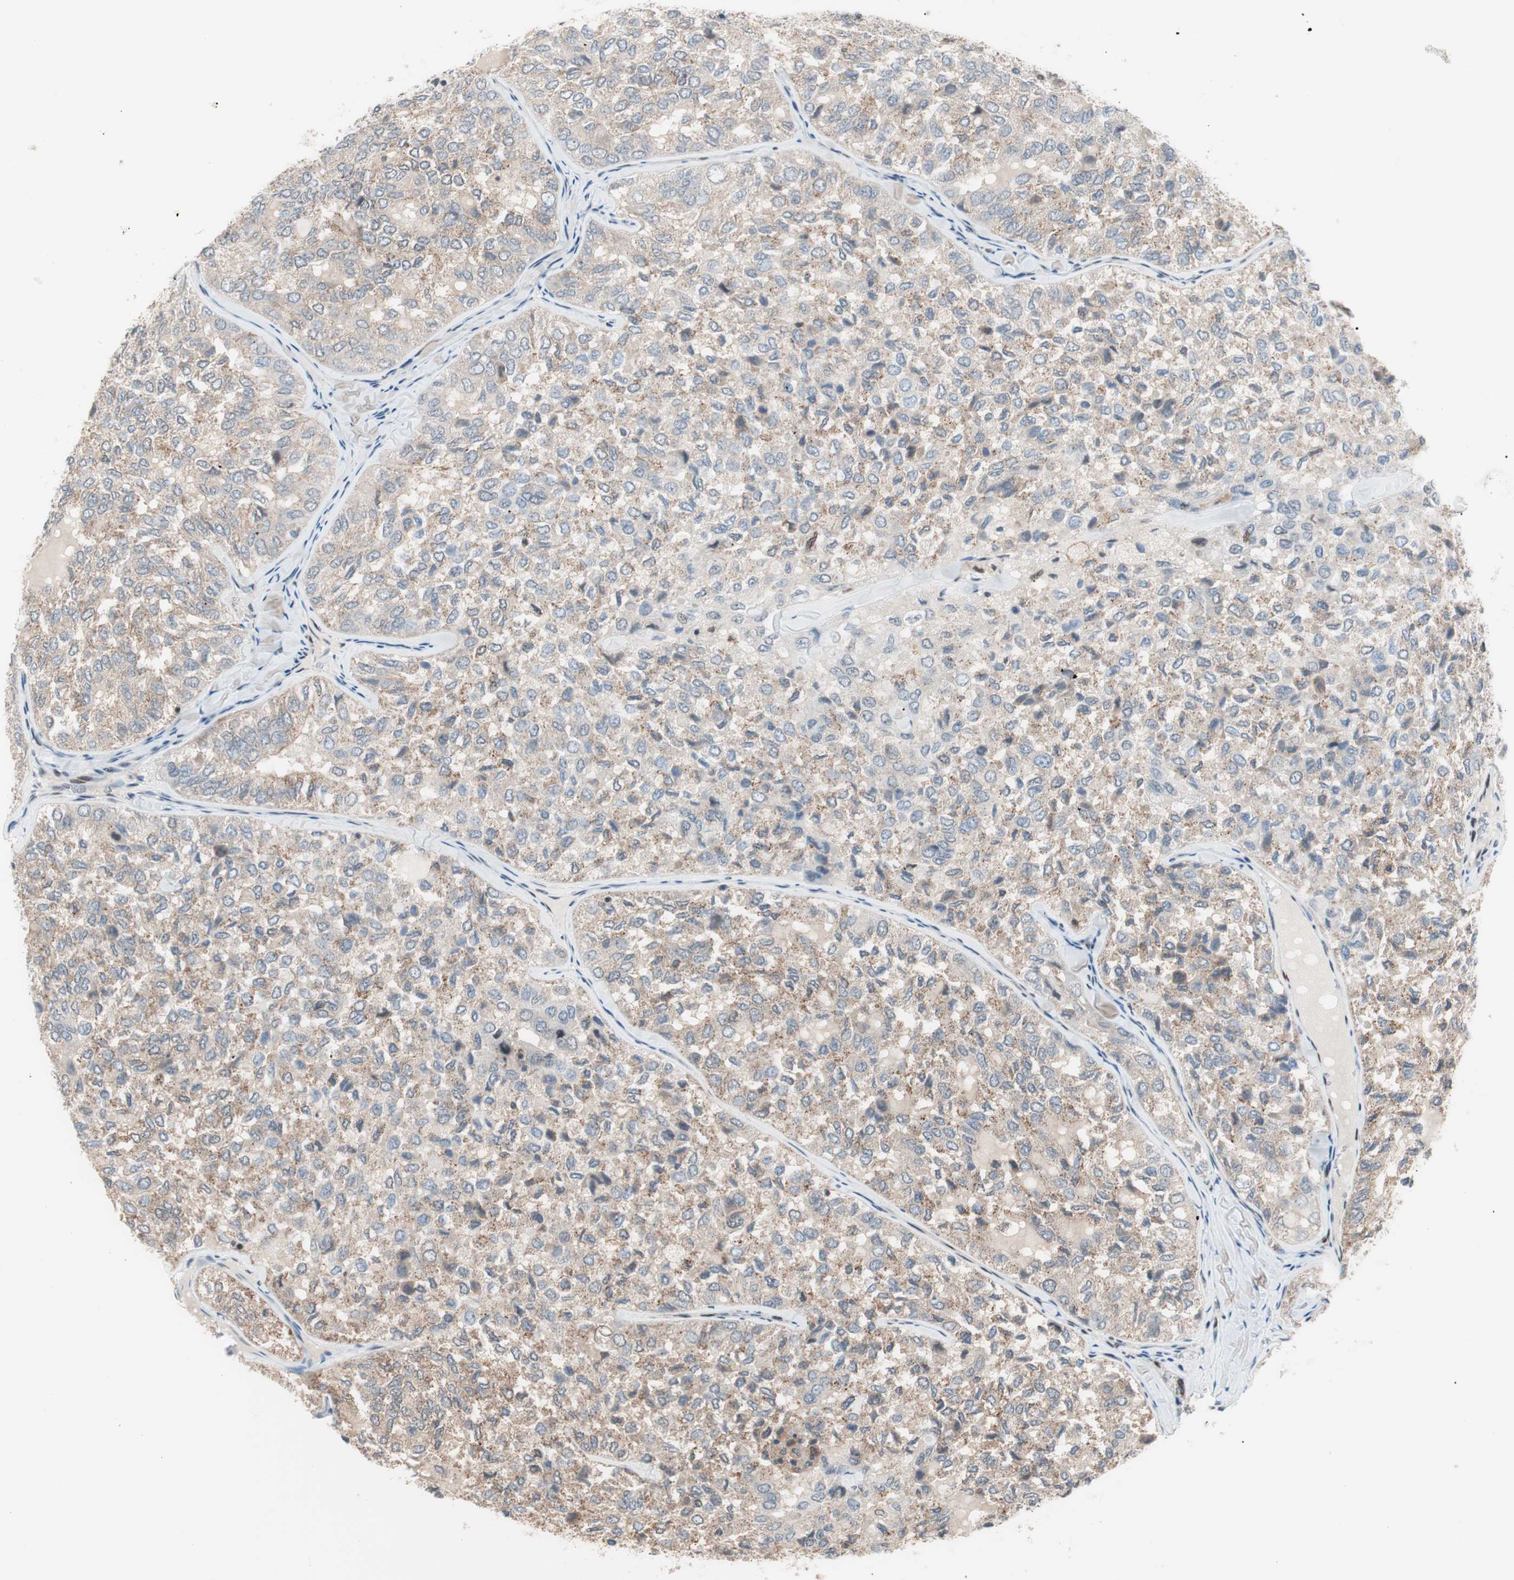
{"staining": {"intensity": "weak", "quantity": "<25%", "location": "cytoplasmic/membranous"}, "tissue": "thyroid cancer", "cell_type": "Tumor cells", "image_type": "cancer", "snomed": [{"axis": "morphology", "description": "Follicular adenoma carcinoma, NOS"}, {"axis": "topography", "description": "Thyroid gland"}], "caption": "IHC image of human thyroid cancer stained for a protein (brown), which demonstrates no positivity in tumor cells. (DAB IHC, high magnification).", "gene": "POLH", "patient": {"sex": "male", "age": 75}}